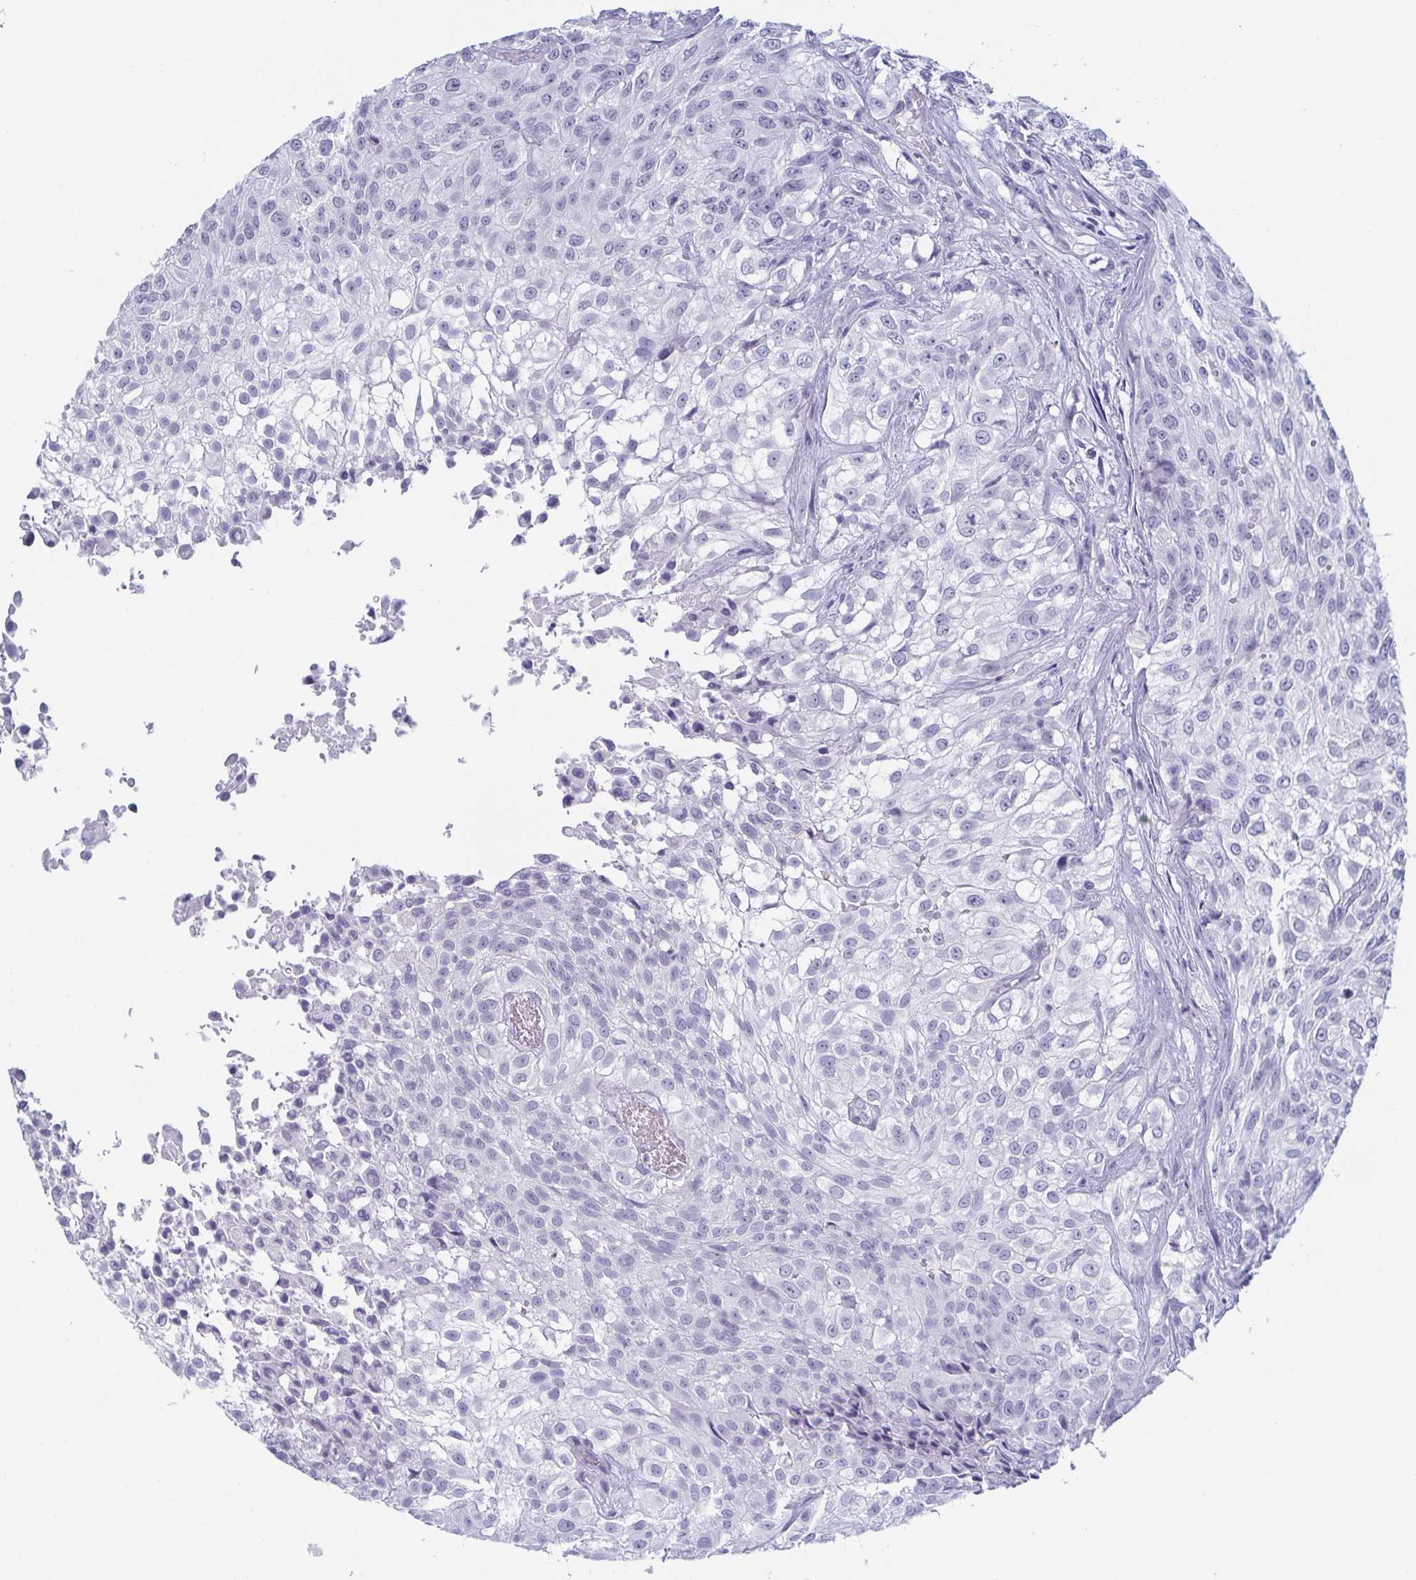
{"staining": {"intensity": "negative", "quantity": "none", "location": "none"}, "tissue": "urothelial cancer", "cell_type": "Tumor cells", "image_type": "cancer", "snomed": [{"axis": "morphology", "description": "Urothelial carcinoma, High grade"}, {"axis": "topography", "description": "Urinary bladder"}], "caption": "Human urothelial cancer stained for a protein using immunohistochemistry displays no staining in tumor cells.", "gene": "REG4", "patient": {"sex": "male", "age": 56}}